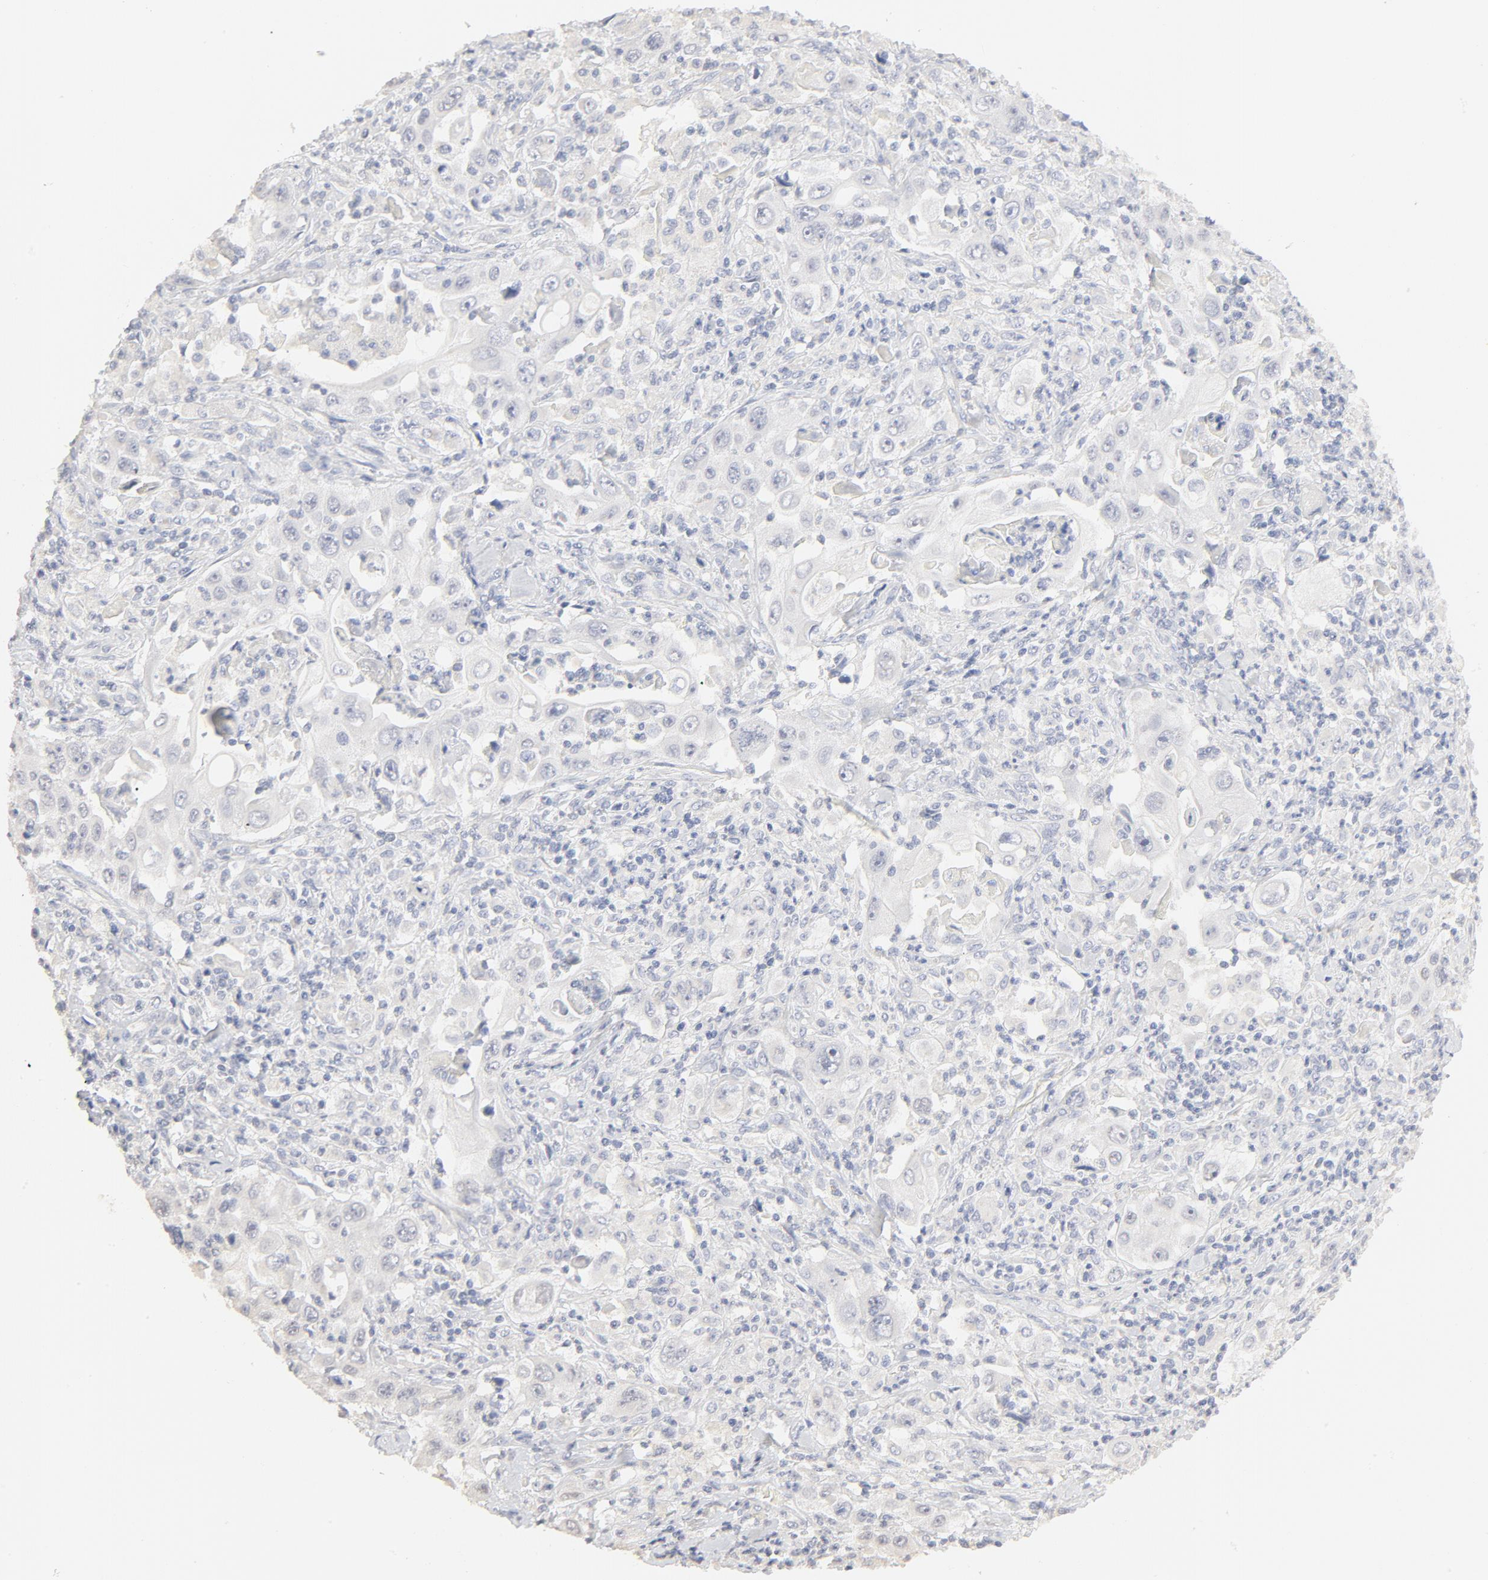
{"staining": {"intensity": "negative", "quantity": "none", "location": "none"}, "tissue": "pancreatic cancer", "cell_type": "Tumor cells", "image_type": "cancer", "snomed": [{"axis": "morphology", "description": "Adenocarcinoma, NOS"}, {"axis": "topography", "description": "Pancreas"}], "caption": "Immunohistochemistry of human pancreatic cancer shows no positivity in tumor cells.", "gene": "FCGBP", "patient": {"sex": "male", "age": 70}}